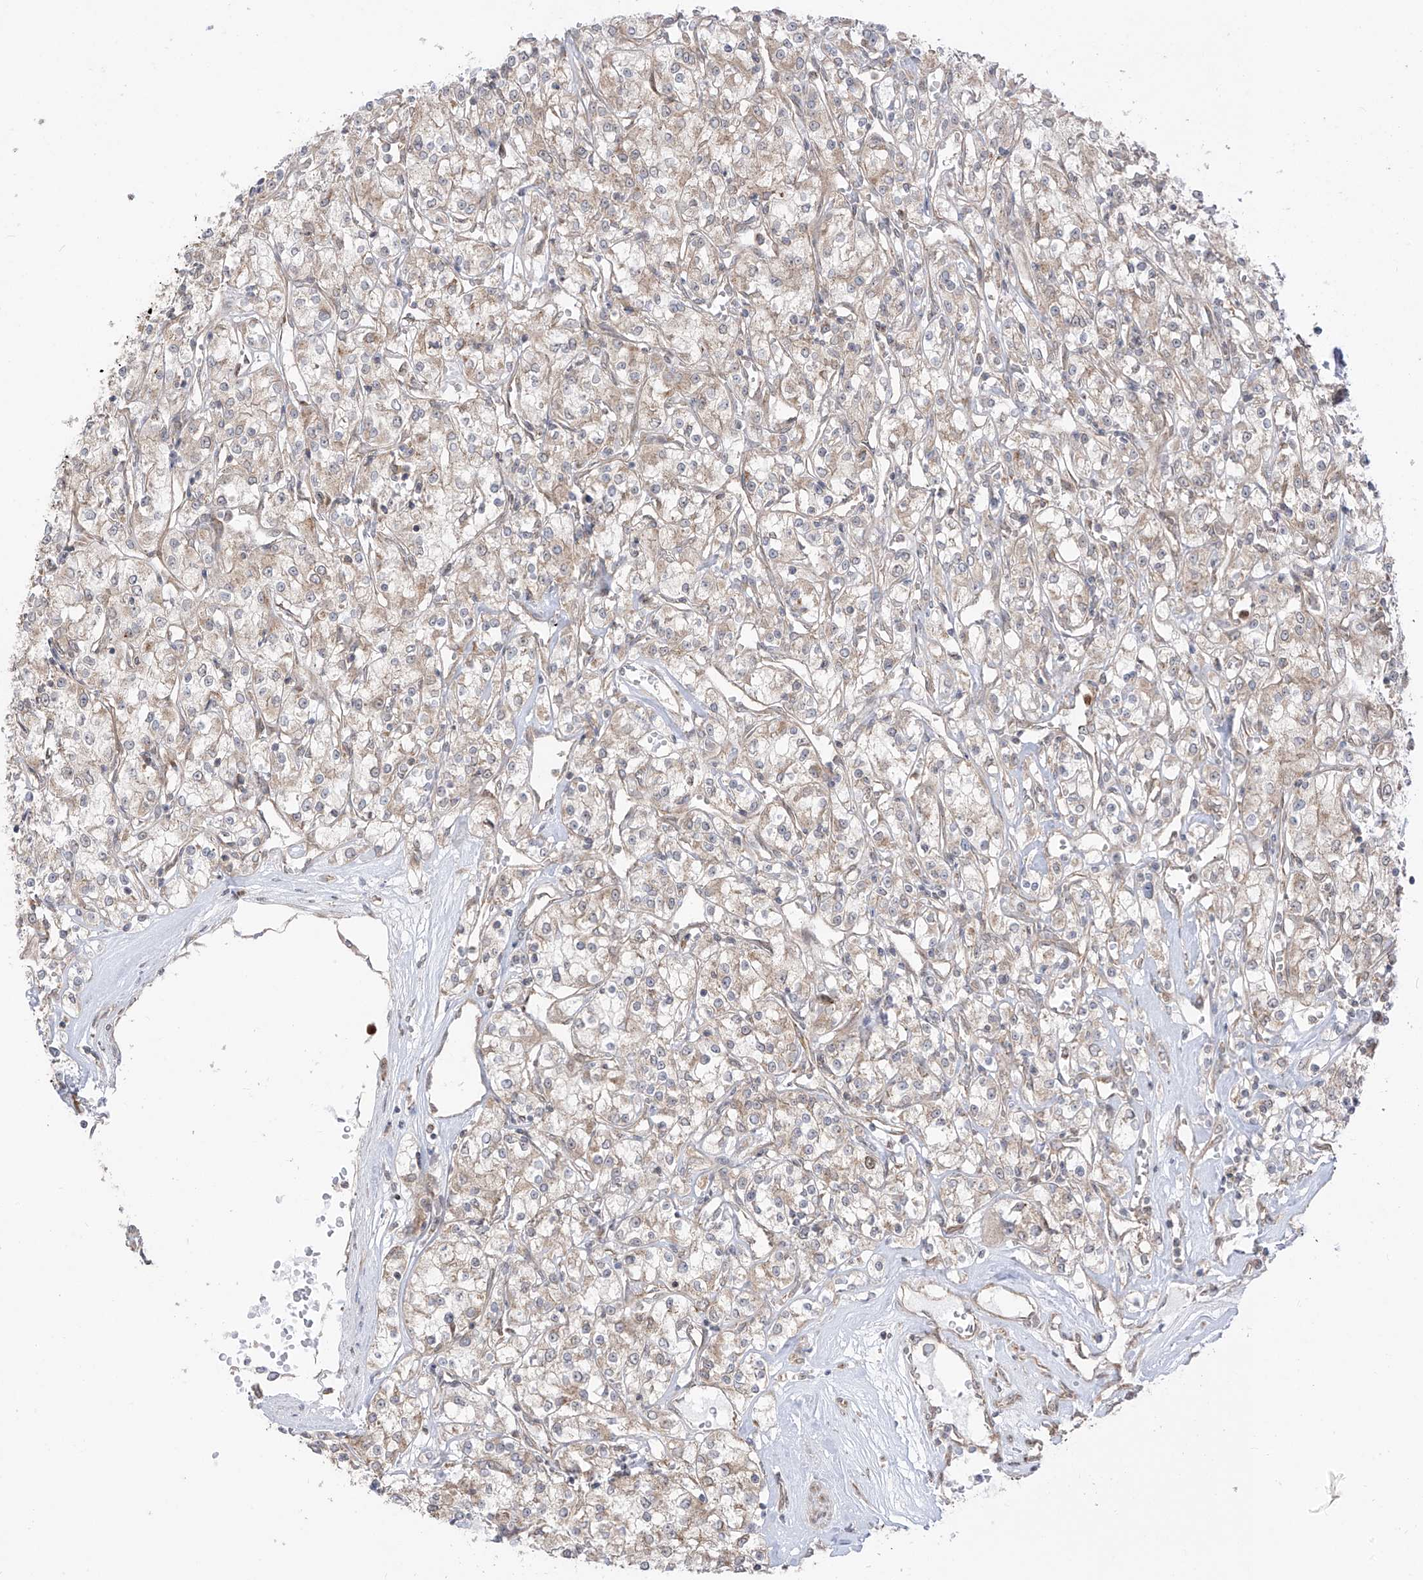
{"staining": {"intensity": "weak", "quantity": "<25%", "location": "cytoplasmic/membranous"}, "tissue": "renal cancer", "cell_type": "Tumor cells", "image_type": "cancer", "snomed": [{"axis": "morphology", "description": "Adenocarcinoma, NOS"}, {"axis": "topography", "description": "Kidney"}], "caption": "Human adenocarcinoma (renal) stained for a protein using IHC demonstrates no positivity in tumor cells.", "gene": "PDE11A", "patient": {"sex": "female", "age": 59}}